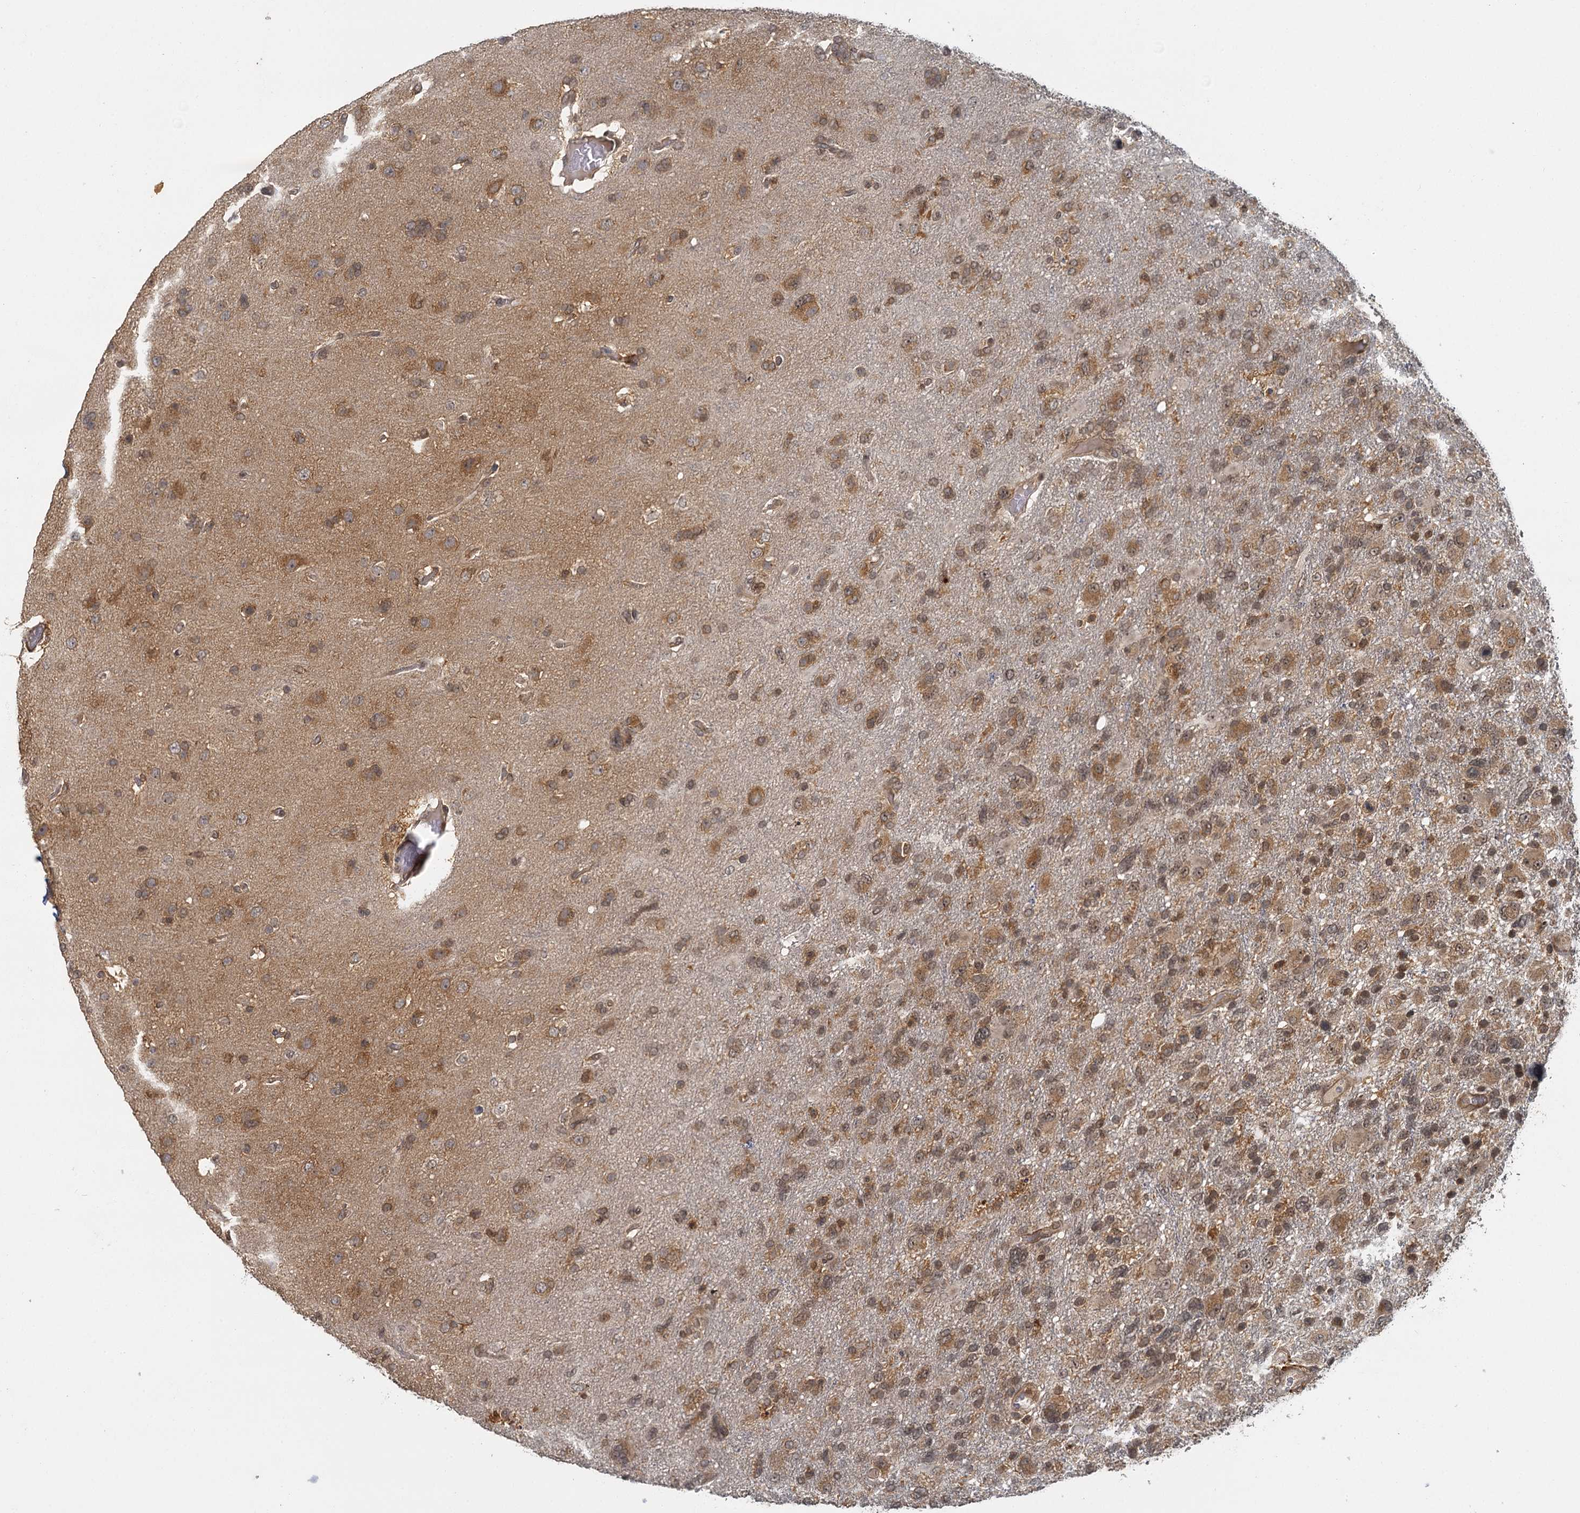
{"staining": {"intensity": "moderate", "quantity": ">75%", "location": "cytoplasmic/membranous,nuclear"}, "tissue": "glioma", "cell_type": "Tumor cells", "image_type": "cancer", "snomed": [{"axis": "morphology", "description": "Glioma, malignant, High grade"}, {"axis": "topography", "description": "Brain"}], "caption": "Protein expression by immunohistochemistry (IHC) exhibits moderate cytoplasmic/membranous and nuclear positivity in approximately >75% of tumor cells in glioma. Using DAB (brown) and hematoxylin (blue) stains, captured at high magnification using brightfield microscopy.", "gene": "ZNF549", "patient": {"sex": "male", "age": 61}}